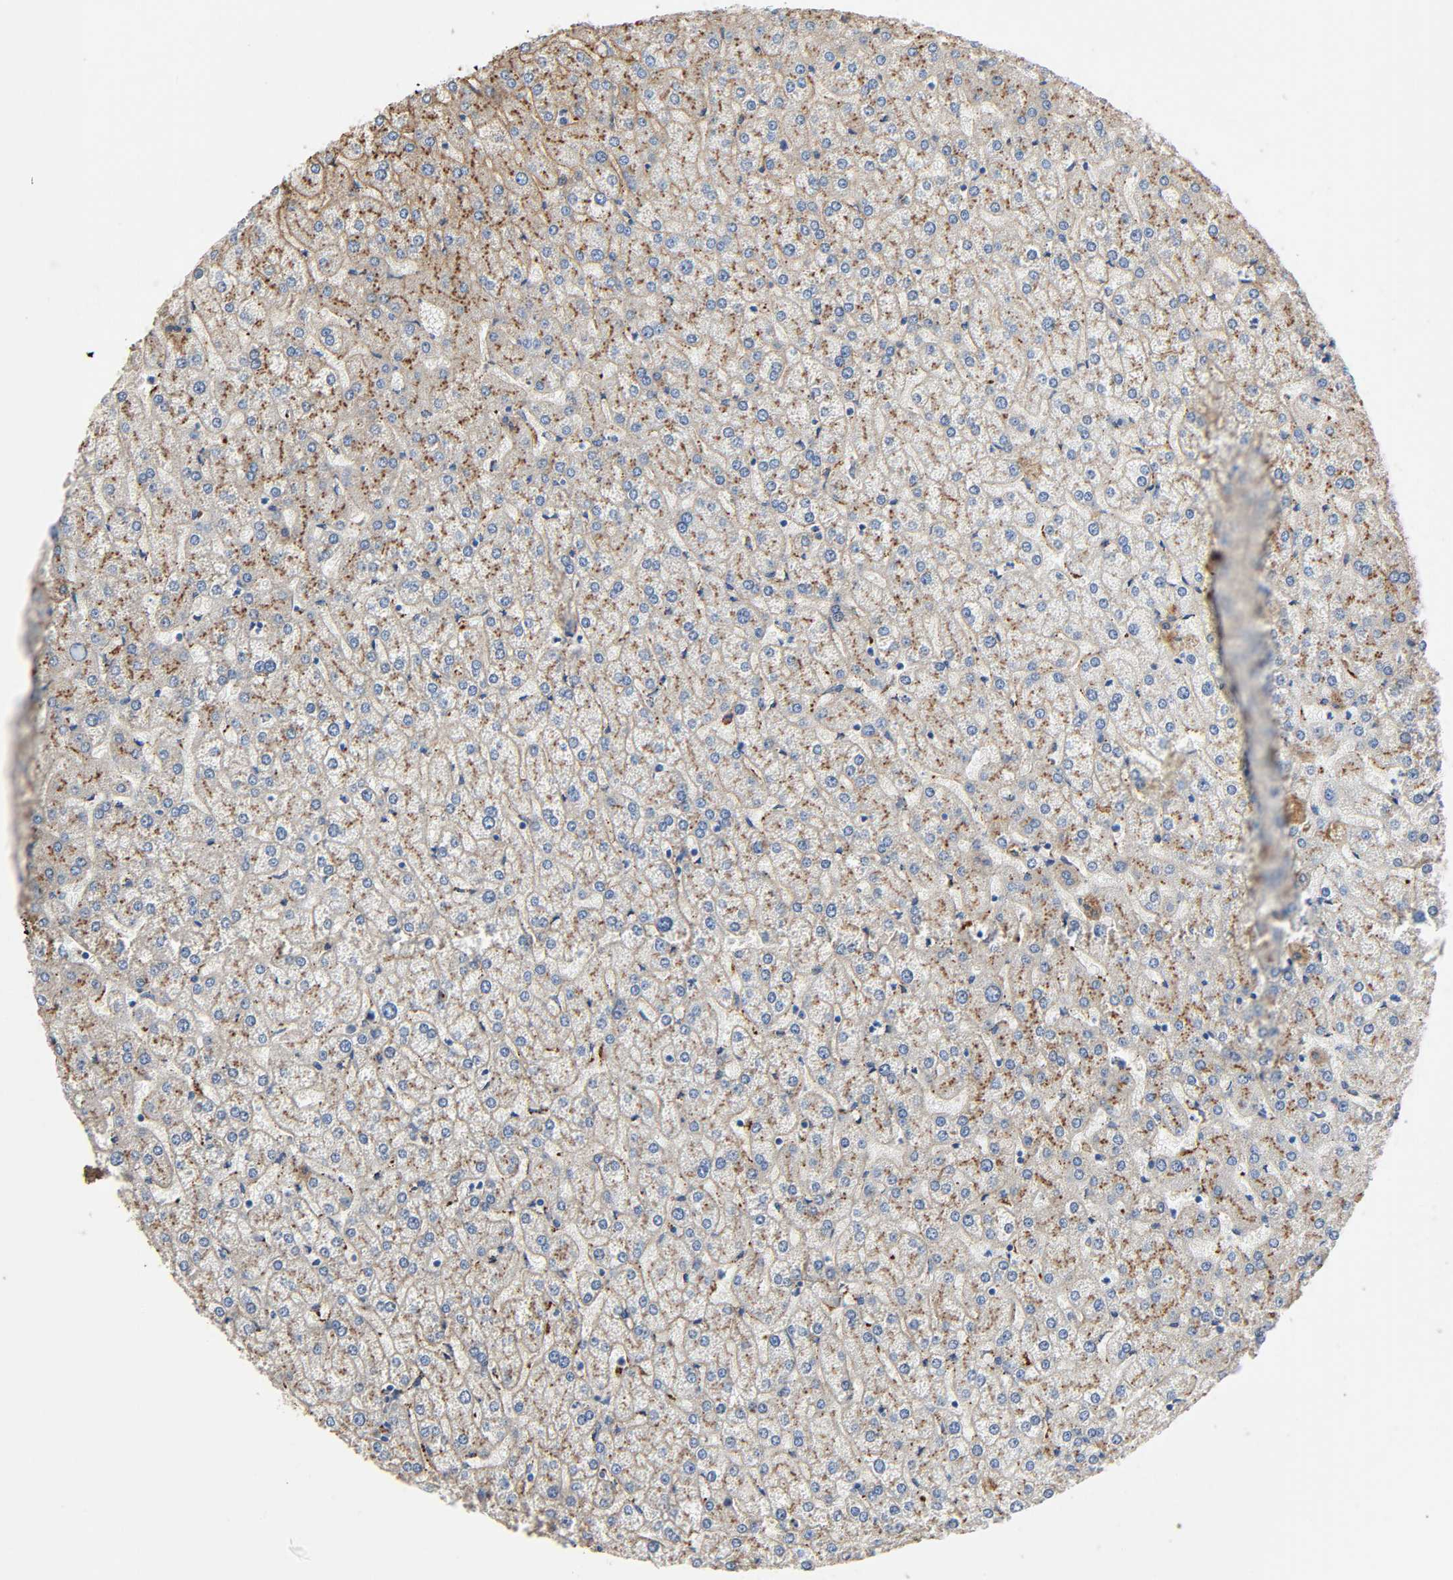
{"staining": {"intensity": "negative", "quantity": "none", "location": "none"}, "tissue": "liver", "cell_type": "Cholangiocytes", "image_type": "normal", "snomed": [{"axis": "morphology", "description": "Normal tissue, NOS"}, {"axis": "topography", "description": "Liver"}], "caption": "Micrograph shows no protein positivity in cholangiocytes of unremarkable liver. The staining was performed using DAB to visualize the protein expression in brown, while the nuclei were stained in blue with hematoxylin (Magnification: 20x).", "gene": "C3", "patient": {"sex": "female", "age": 32}}